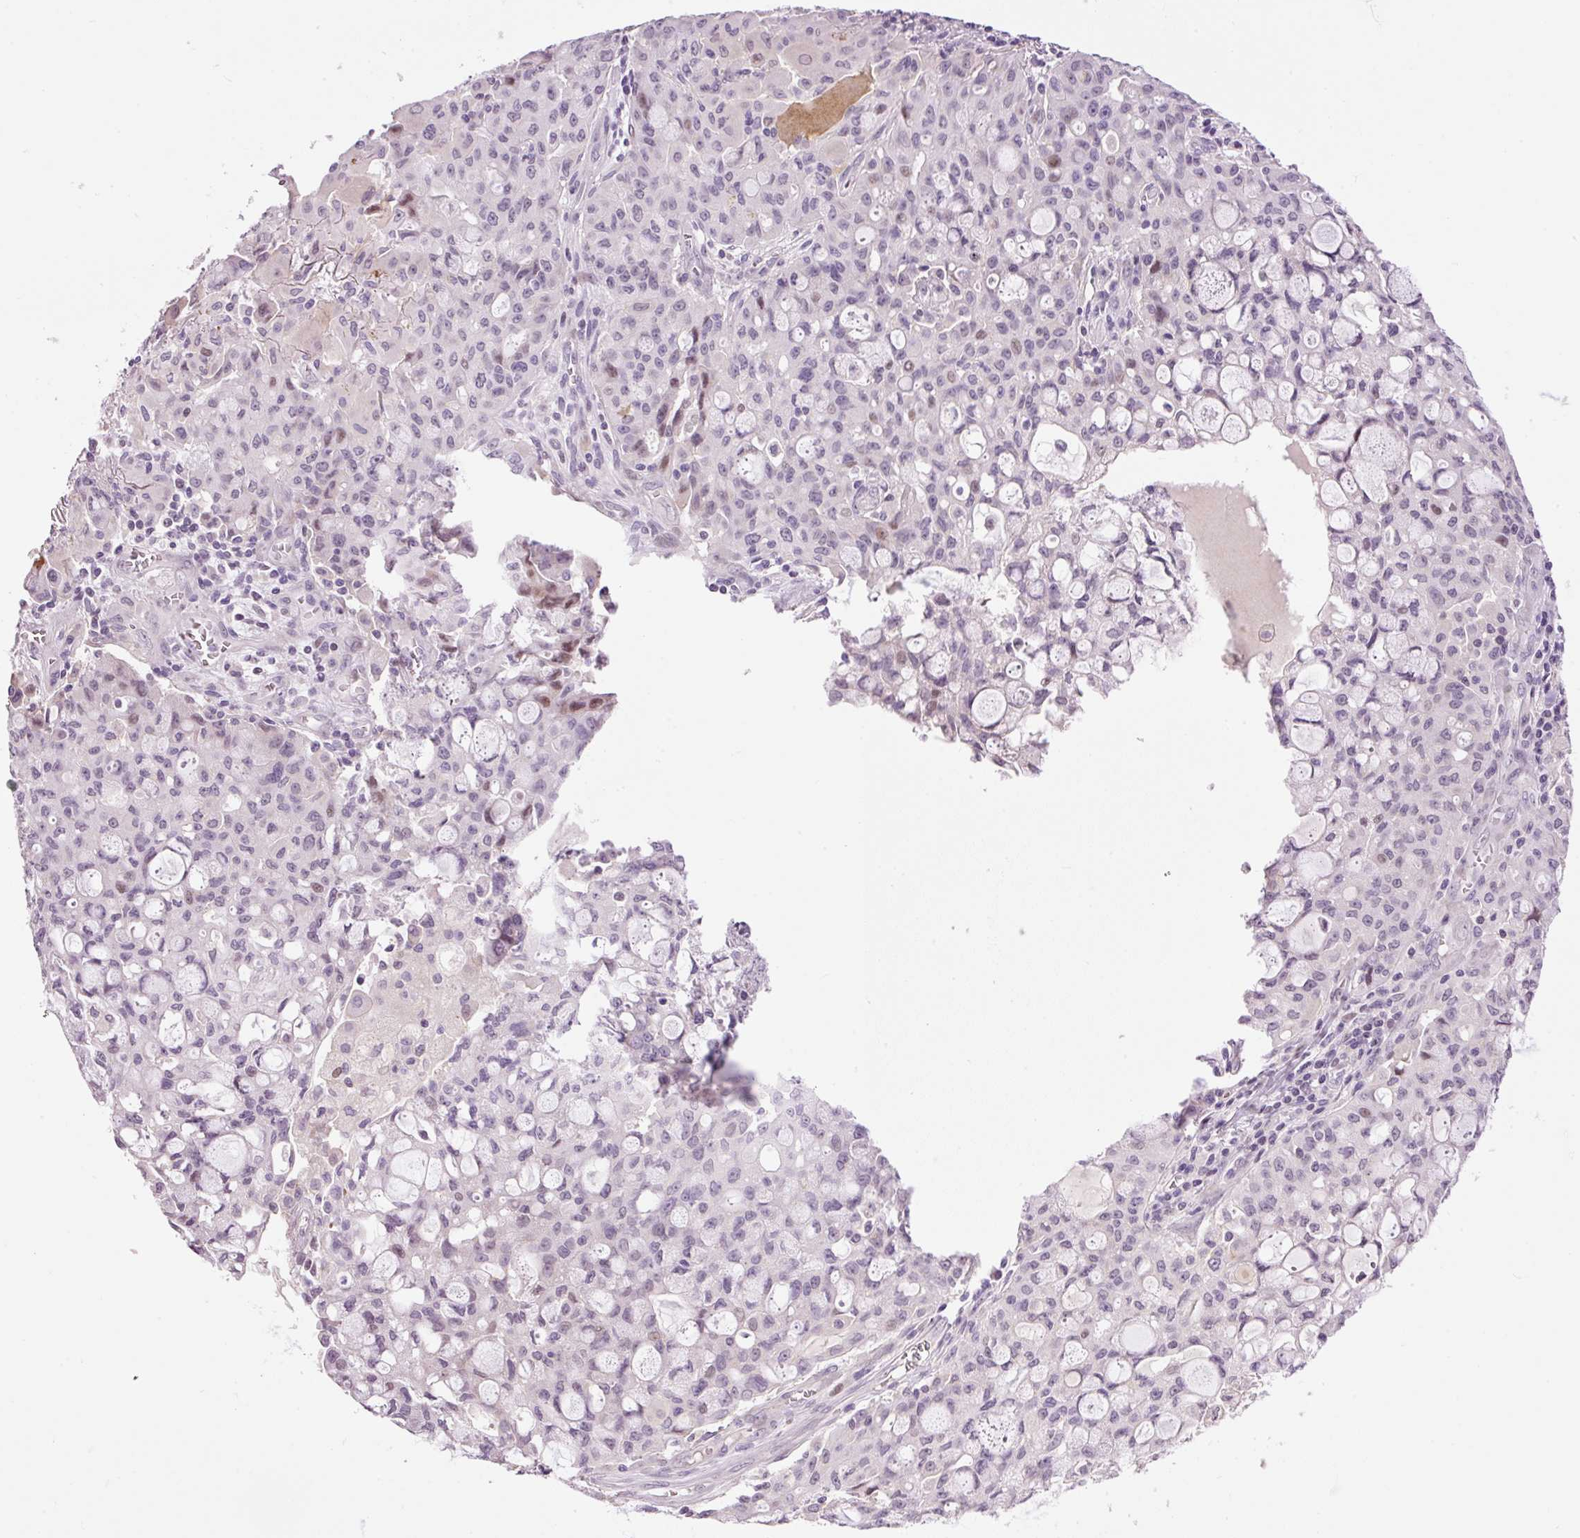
{"staining": {"intensity": "weak", "quantity": "<25%", "location": "nuclear"}, "tissue": "lung cancer", "cell_type": "Tumor cells", "image_type": "cancer", "snomed": [{"axis": "morphology", "description": "Adenocarcinoma, NOS"}, {"axis": "topography", "description": "Lung"}], "caption": "Lung cancer was stained to show a protein in brown. There is no significant expression in tumor cells.", "gene": "HNF1A", "patient": {"sex": "female", "age": 44}}